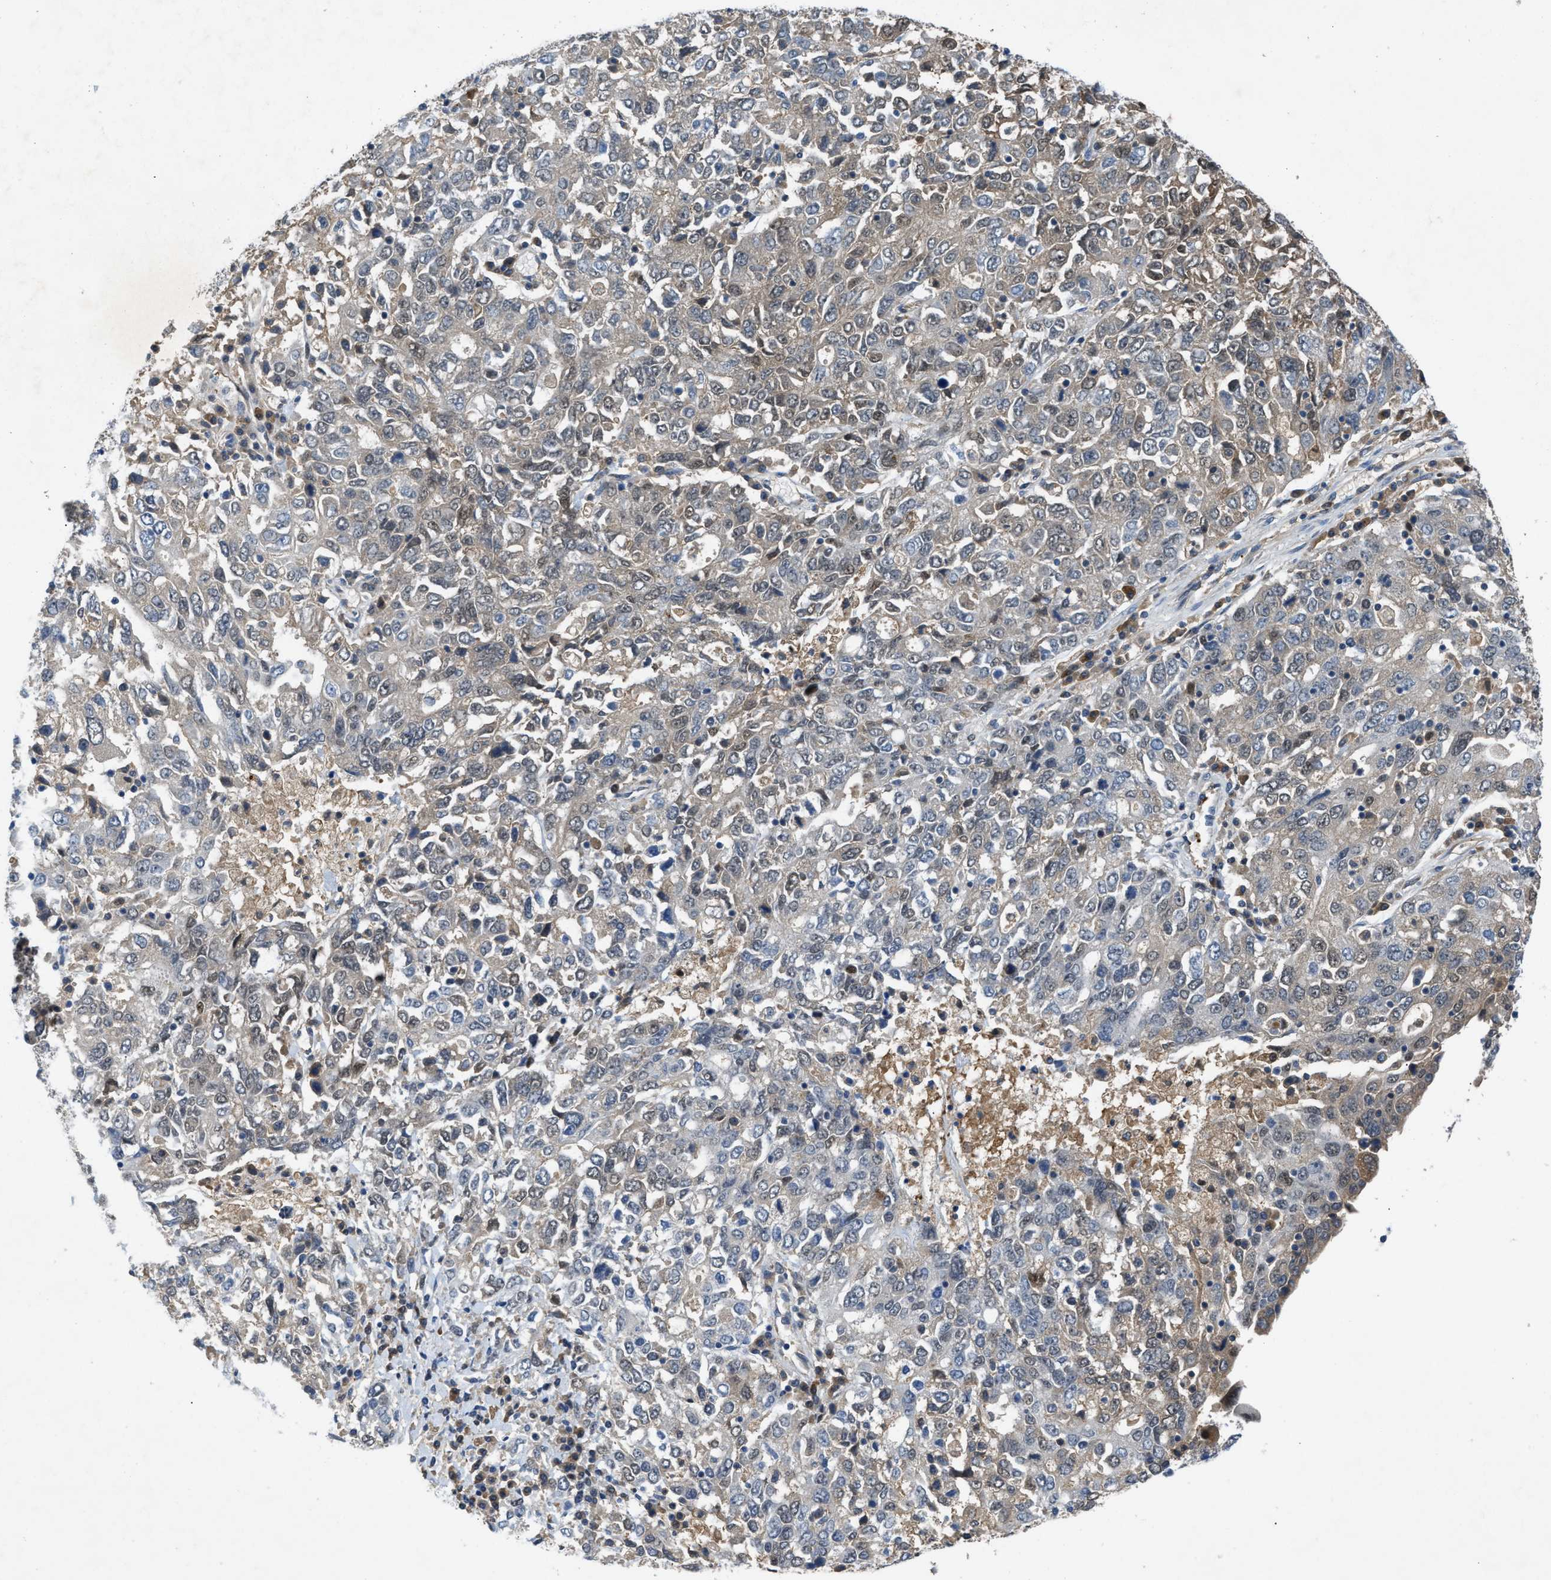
{"staining": {"intensity": "weak", "quantity": "<25%", "location": "nuclear"}, "tissue": "ovarian cancer", "cell_type": "Tumor cells", "image_type": "cancer", "snomed": [{"axis": "morphology", "description": "Carcinoma, endometroid"}, {"axis": "topography", "description": "Ovary"}], "caption": "Tumor cells show no significant protein expression in ovarian cancer.", "gene": "ZNF251", "patient": {"sex": "female", "age": 62}}